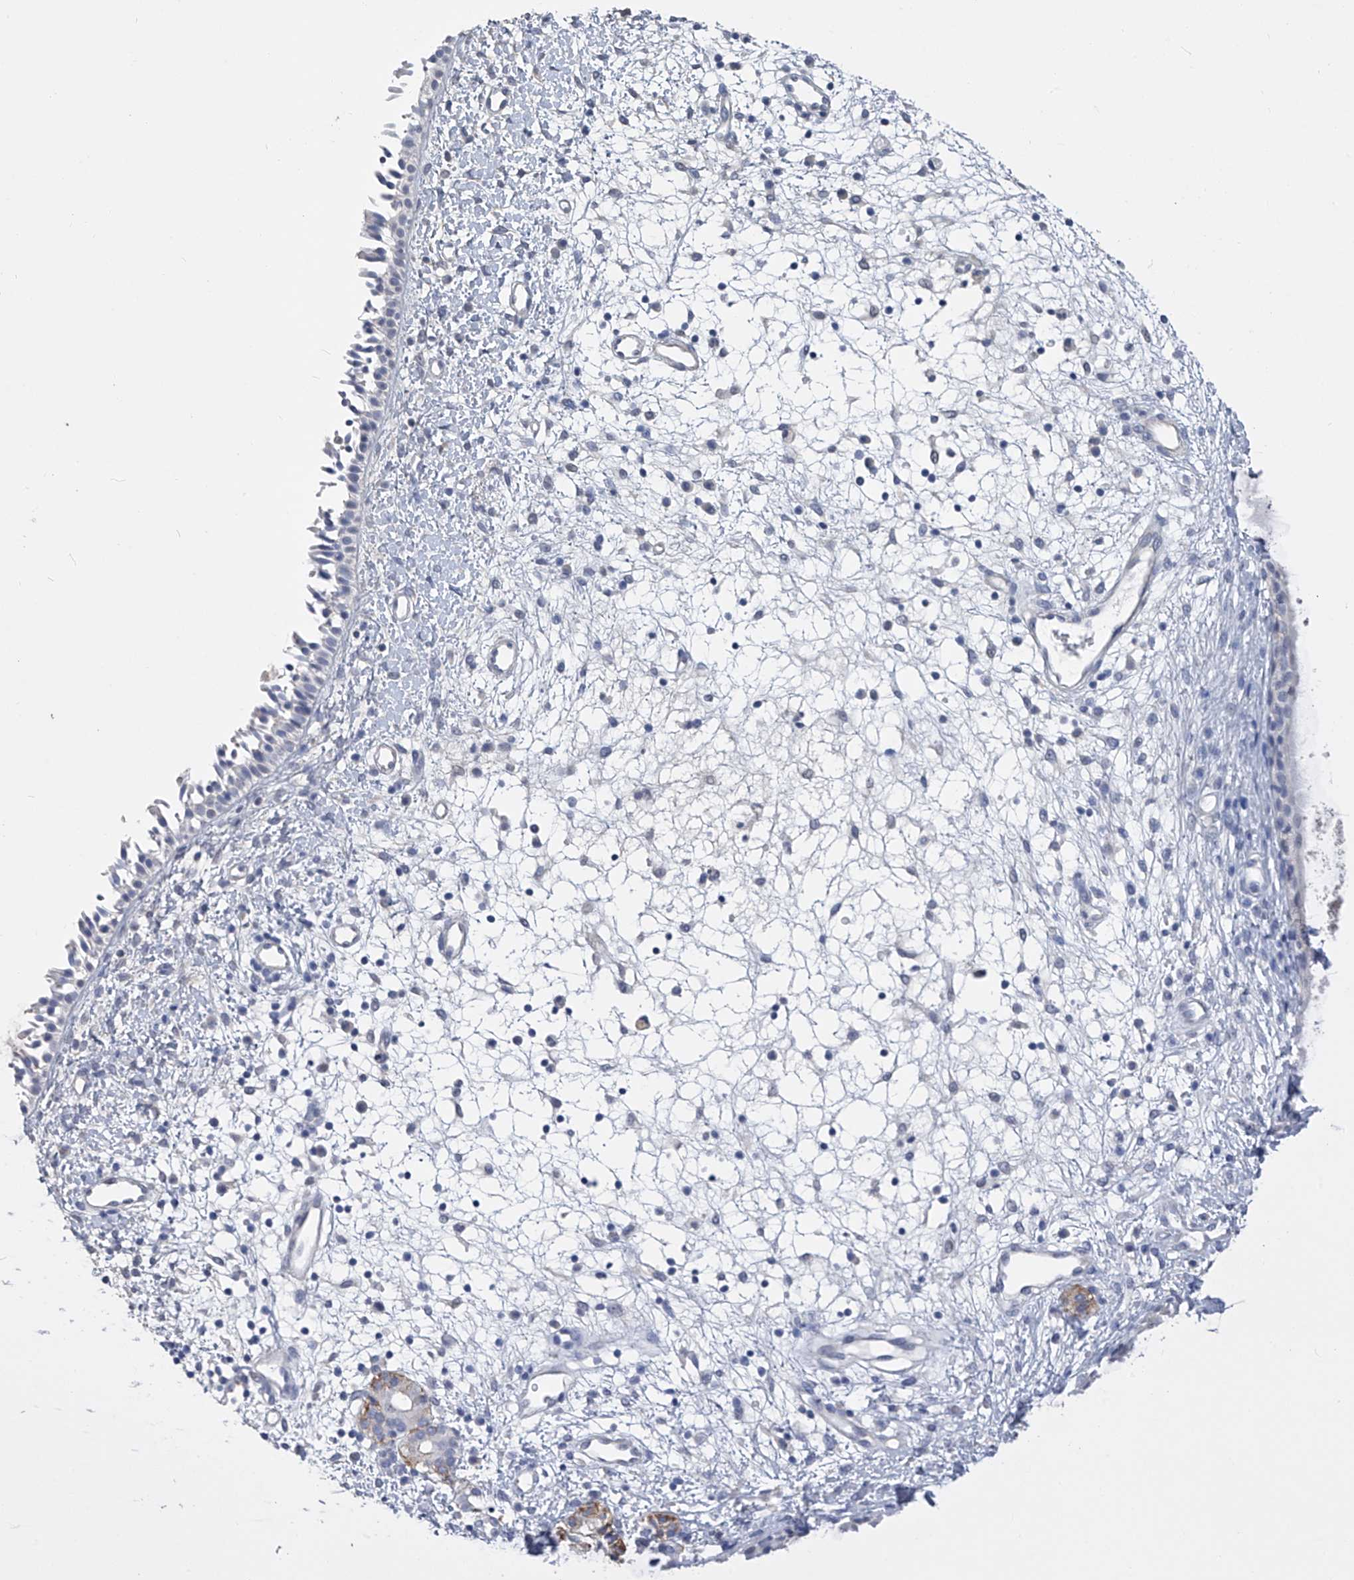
{"staining": {"intensity": "negative", "quantity": "none", "location": "none"}, "tissue": "nasopharynx", "cell_type": "Respiratory epithelial cells", "image_type": "normal", "snomed": [{"axis": "morphology", "description": "Normal tissue, NOS"}, {"axis": "topography", "description": "Nasopharynx"}], "caption": "IHC of benign nasopharynx shows no expression in respiratory epithelial cells.", "gene": "ADRA1A", "patient": {"sex": "male", "age": 22}}